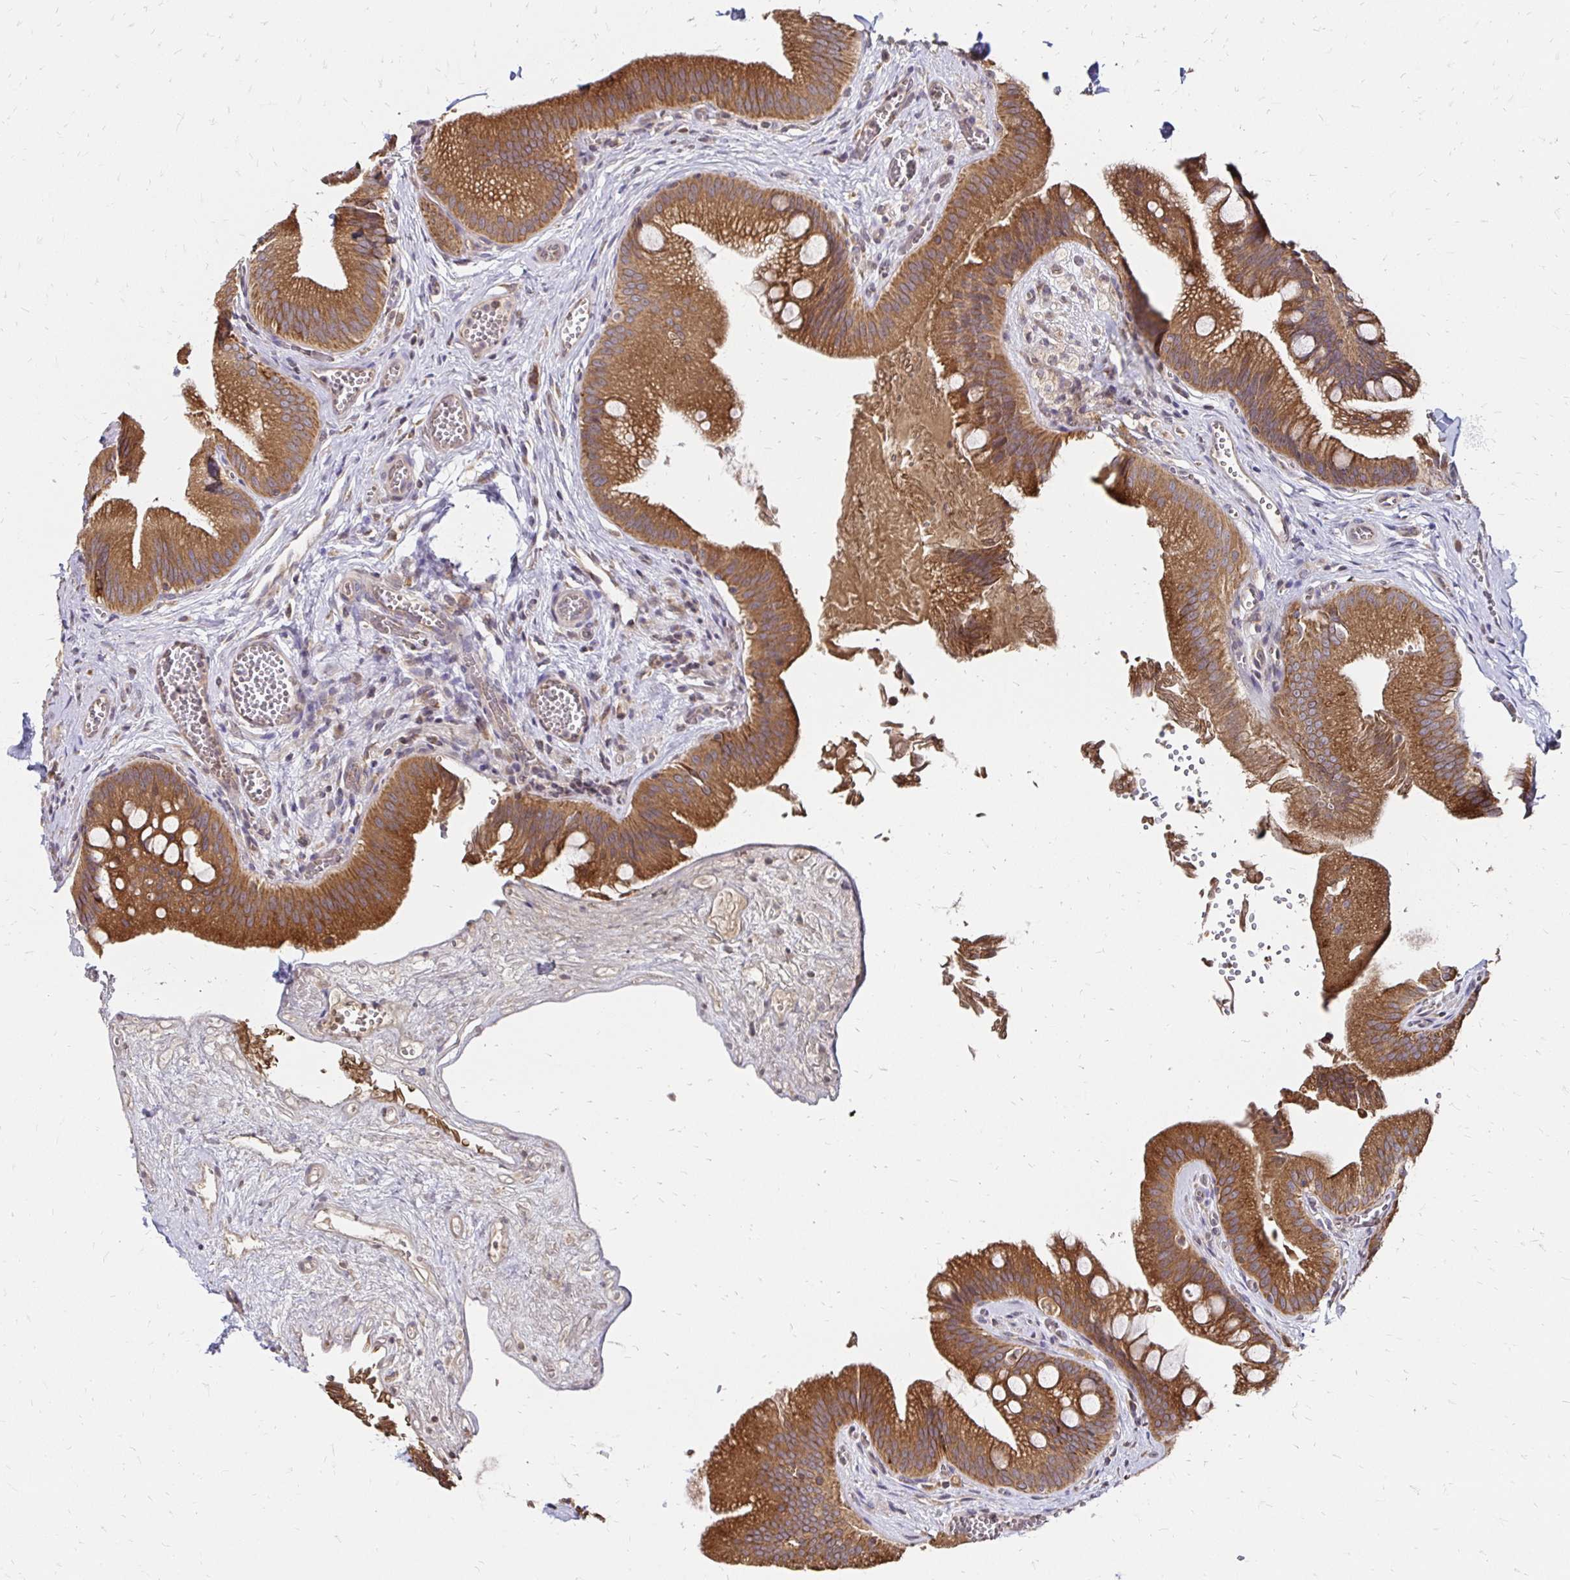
{"staining": {"intensity": "strong", "quantity": ">75%", "location": "cytoplasmic/membranous"}, "tissue": "gallbladder", "cell_type": "Glandular cells", "image_type": "normal", "snomed": [{"axis": "morphology", "description": "Normal tissue, NOS"}, {"axis": "topography", "description": "Gallbladder"}], "caption": "A micrograph of human gallbladder stained for a protein demonstrates strong cytoplasmic/membranous brown staining in glandular cells. The staining is performed using DAB (3,3'-diaminobenzidine) brown chromogen to label protein expression. The nuclei are counter-stained blue using hematoxylin.", "gene": "ZW10", "patient": {"sex": "male", "age": 17}}